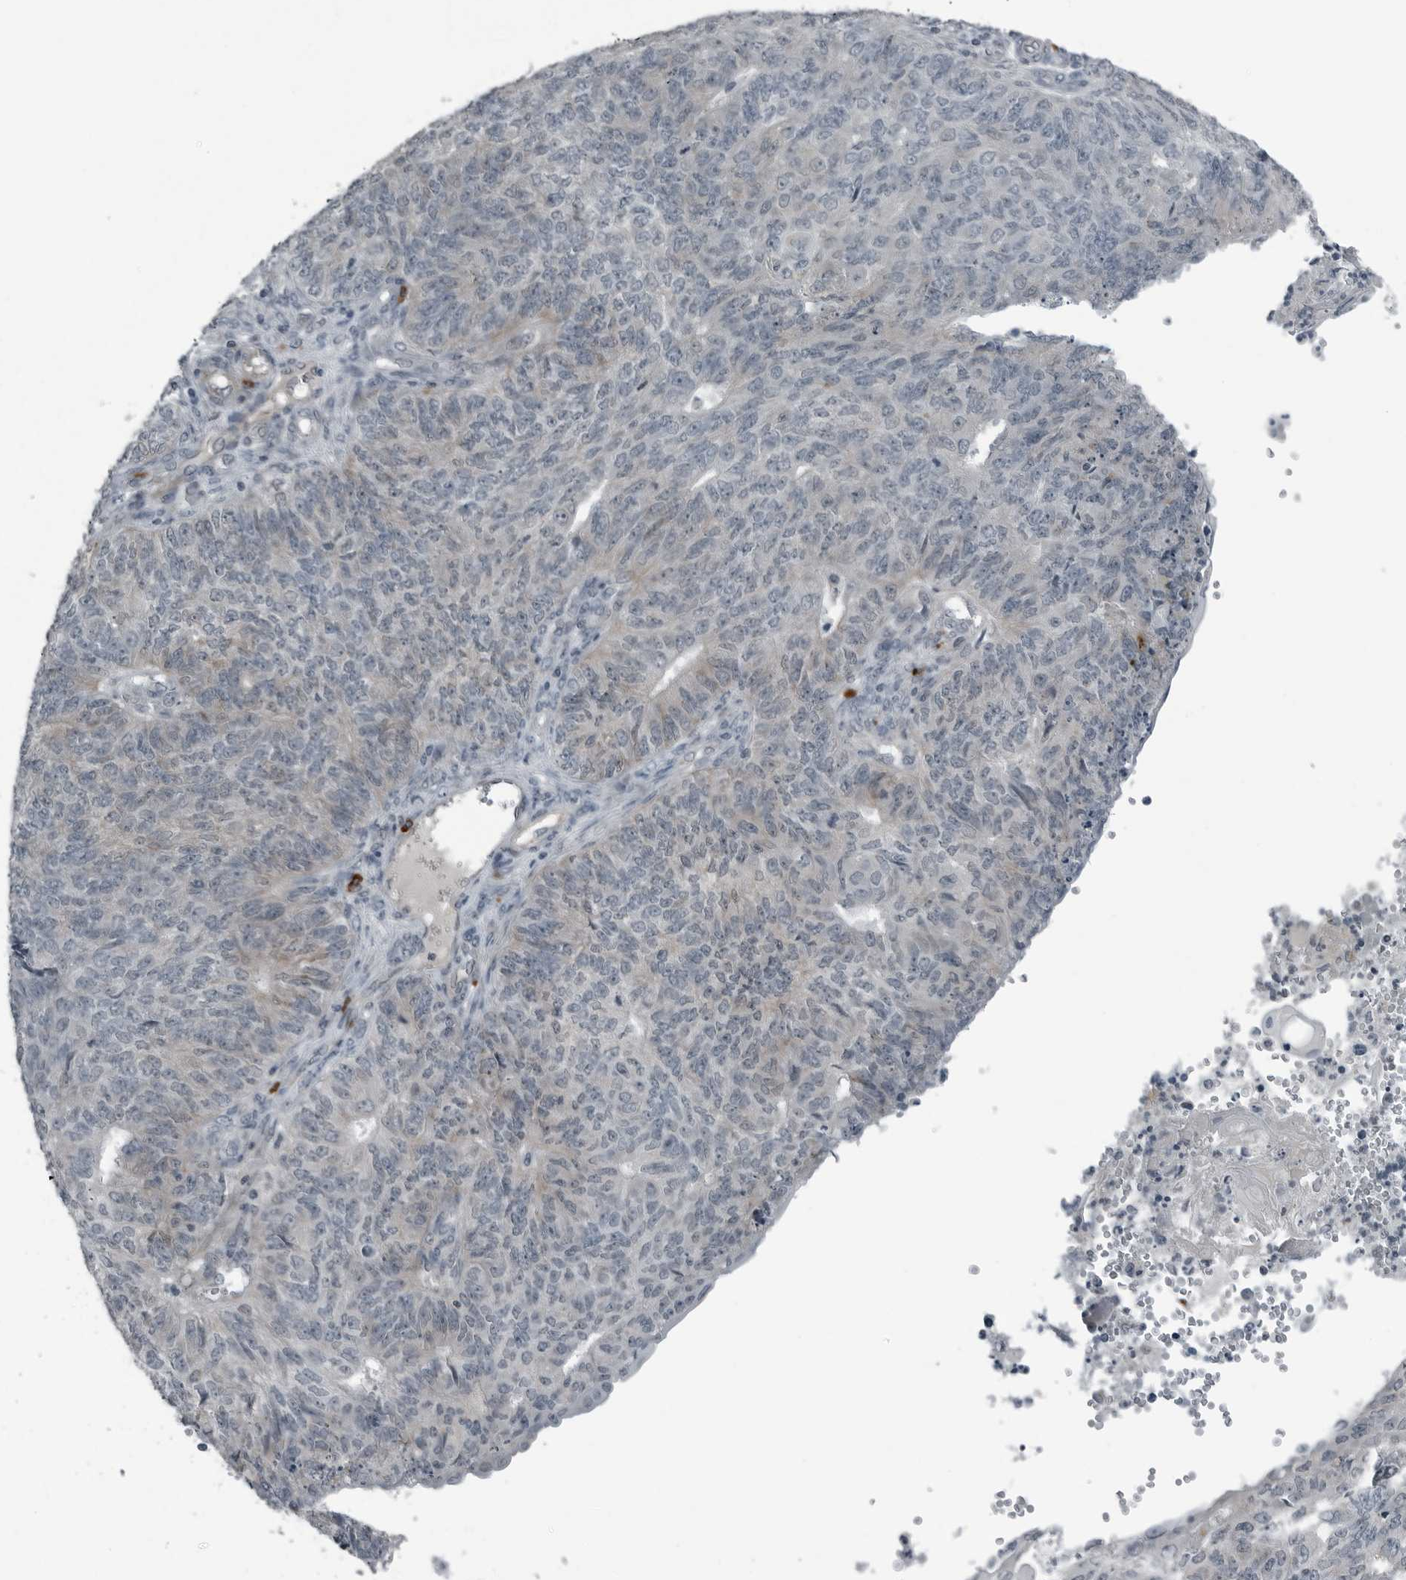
{"staining": {"intensity": "weak", "quantity": "<25%", "location": "cytoplasmic/membranous"}, "tissue": "endometrial cancer", "cell_type": "Tumor cells", "image_type": "cancer", "snomed": [{"axis": "morphology", "description": "Adenocarcinoma, NOS"}, {"axis": "topography", "description": "Endometrium"}], "caption": "An immunohistochemistry image of endometrial cancer (adenocarcinoma) is shown. There is no staining in tumor cells of endometrial cancer (adenocarcinoma).", "gene": "GAK", "patient": {"sex": "female", "age": 32}}